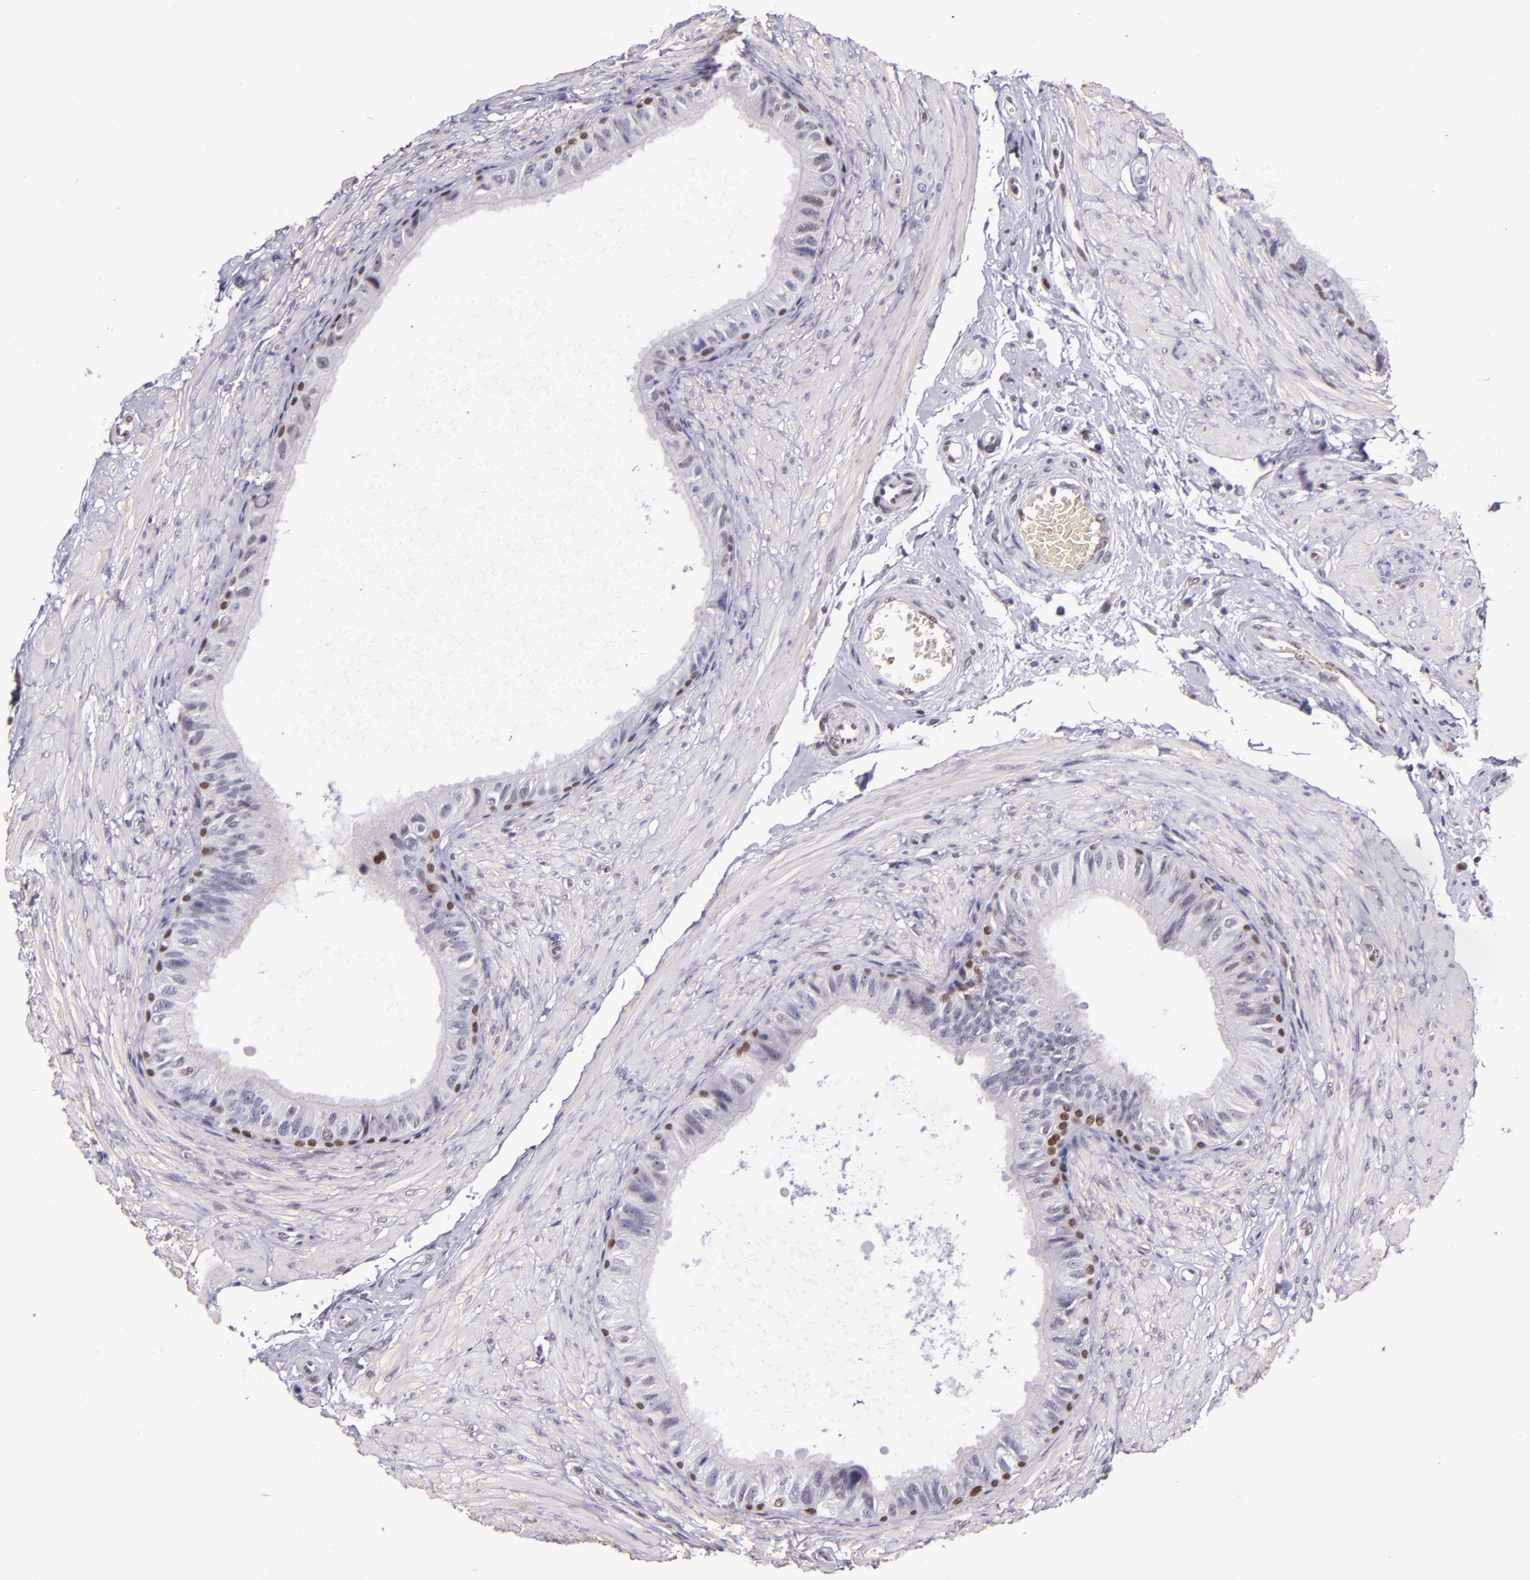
{"staining": {"intensity": "strong", "quantity": ">75%", "location": "nuclear"}, "tissue": "epididymis", "cell_type": "Glandular cells", "image_type": "normal", "snomed": [{"axis": "morphology", "description": "Normal tissue, NOS"}, {"axis": "topography", "description": "Epididymis"}], "caption": "A high-resolution photomicrograph shows immunohistochemistry (IHC) staining of benign epididymis, which exhibits strong nuclear staining in about >75% of glandular cells. The staining was performed using DAB, with brown indicating positive protein expression. Nuclei are stained blue with hematoxylin.", "gene": "MGMT", "patient": {"sex": "male", "age": 68}}